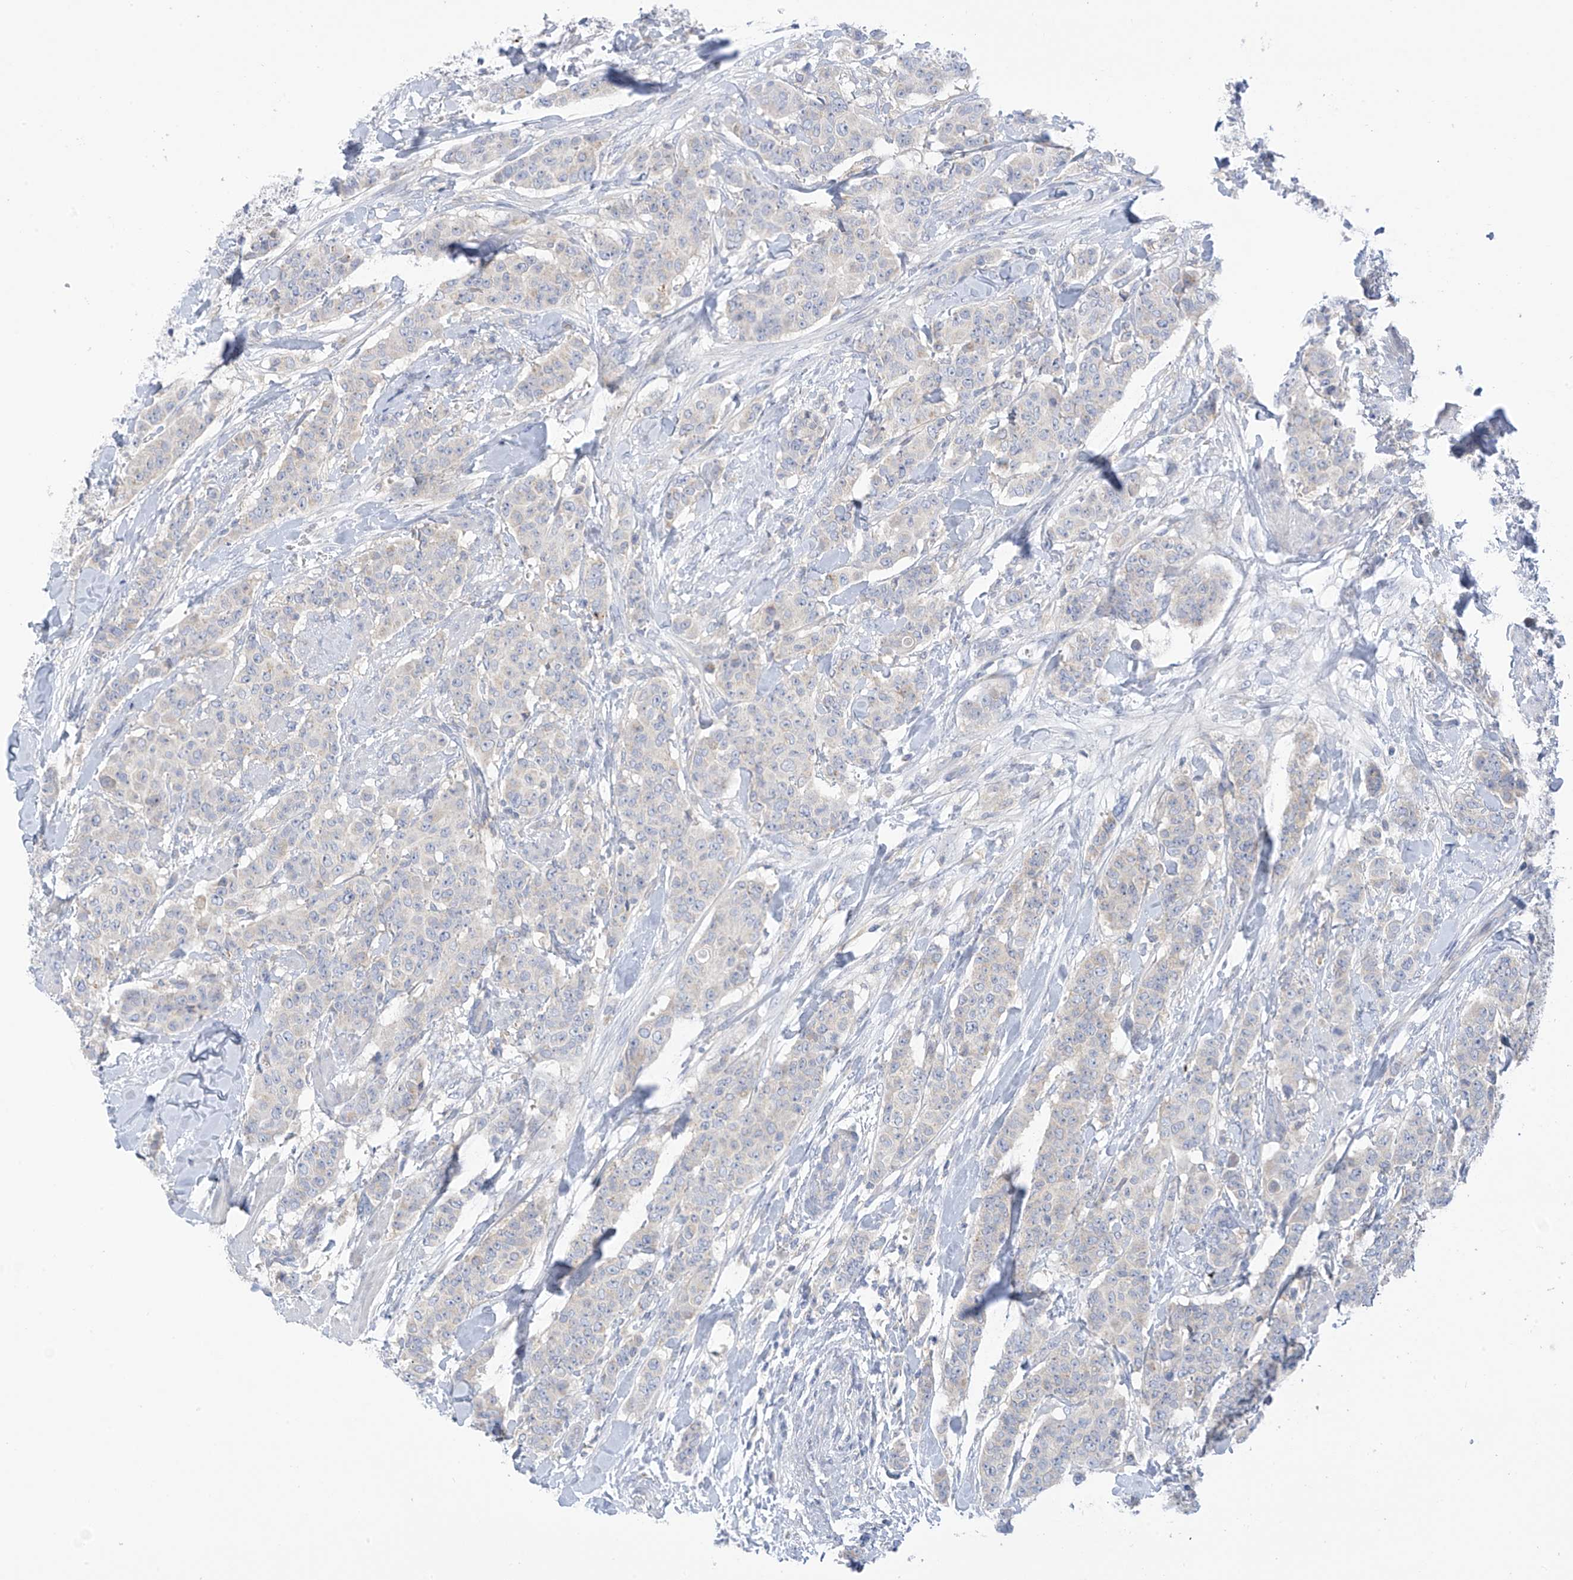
{"staining": {"intensity": "negative", "quantity": "none", "location": "none"}, "tissue": "breast cancer", "cell_type": "Tumor cells", "image_type": "cancer", "snomed": [{"axis": "morphology", "description": "Duct carcinoma"}, {"axis": "topography", "description": "Breast"}], "caption": "Immunohistochemistry micrograph of neoplastic tissue: human breast cancer stained with DAB (3,3'-diaminobenzidine) reveals no significant protein expression in tumor cells.", "gene": "SLC6A12", "patient": {"sex": "female", "age": 40}}